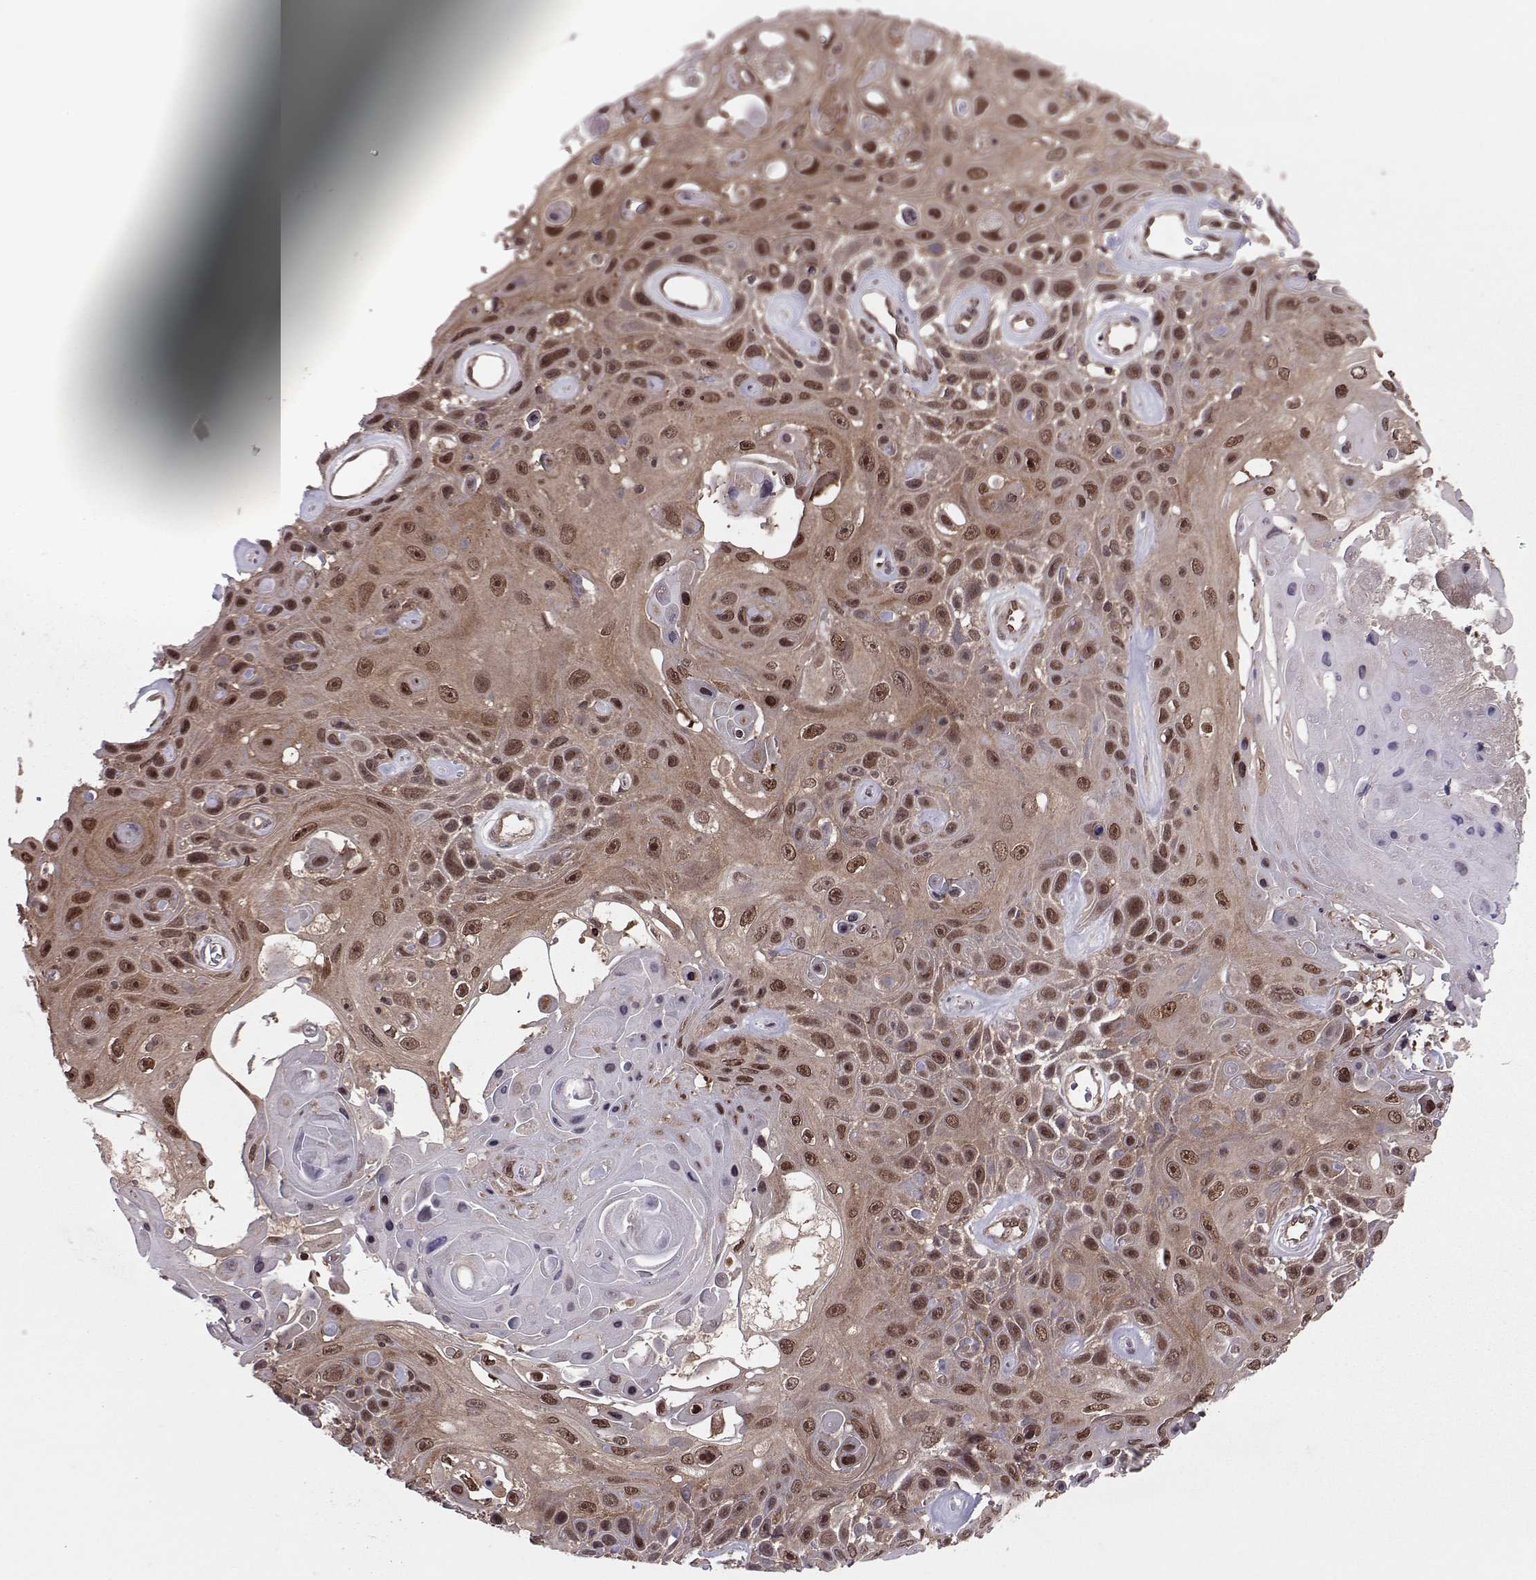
{"staining": {"intensity": "moderate", "quantity": ">75%", "location": "cytoplasmic/membranous,nuclear"}, "tissue": "skin cancer", "cell_type": "Tumor cells", "image_type": "cancer", "snomed": [{"axis": "morphology", "description": "Squamous cell carcinoma, NOS"}, {"axis": "topography", "description": "Skin"}], "caption": "Squamous cell carcinoma (skin) stained with a protein marker exhibits moderate staining in tumor cells.", "gene": "PPP2R2A", "patient": {"sex": "male", "age": 82}}